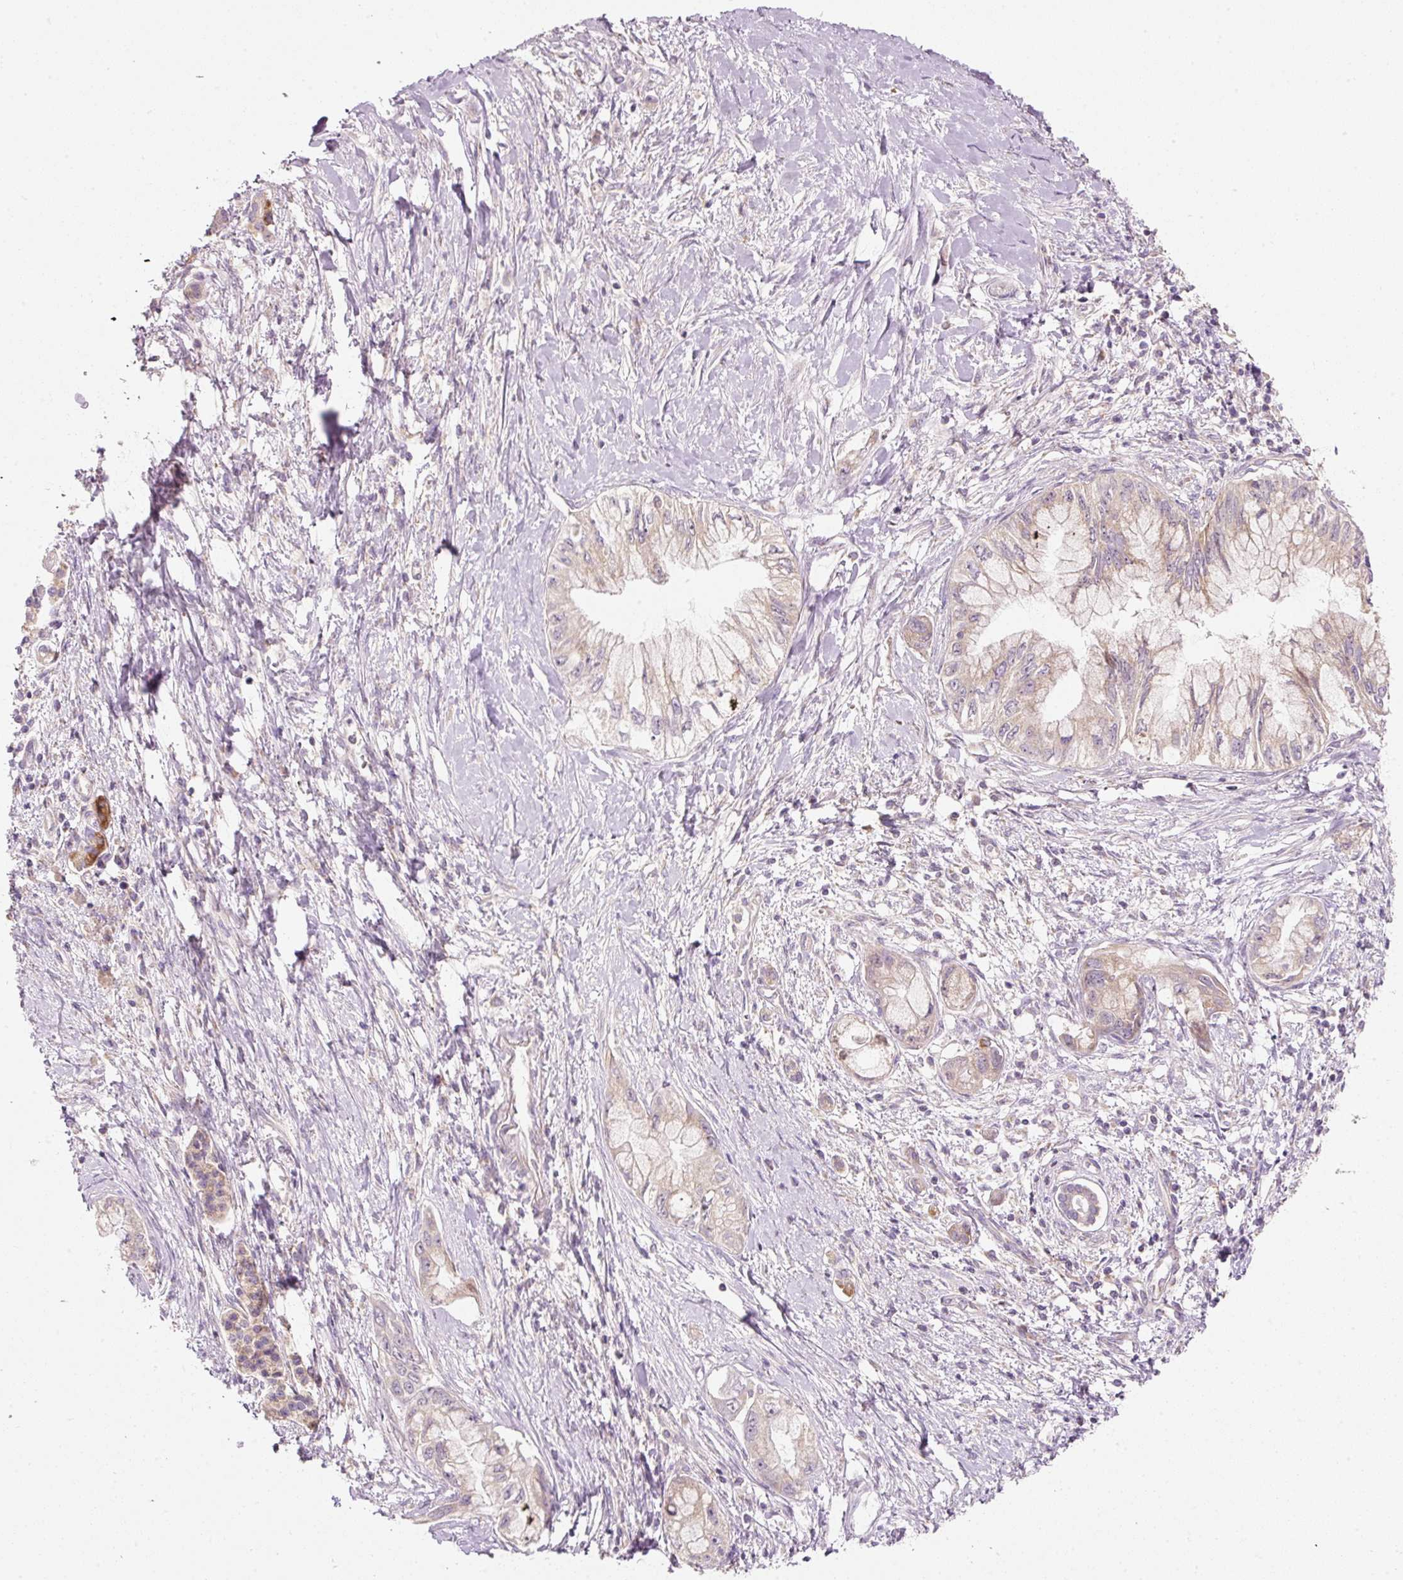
{"staining": {"intensity": "weak", "quantity": ">75%", "location": "cytoplasmic/membranous"}, "tissue": "pancreatic cancer", "cell_type": "Tumor cells", "image_type": "cancer", "snomed": [{"axis": "morphology", "description": "Adenocarcinoma, NOS"}, {"axis": "topography", "description": "Pancreas"}], "caption": "IHC image of pancreatic adenocarcinoma stained for a protein (brown), which shows low levels of weak cytoplasmic/membranous positivity in about >75% of tumor cells.", "gene": "FAM78B", "patient": {"sex": "male", "age": 48}}